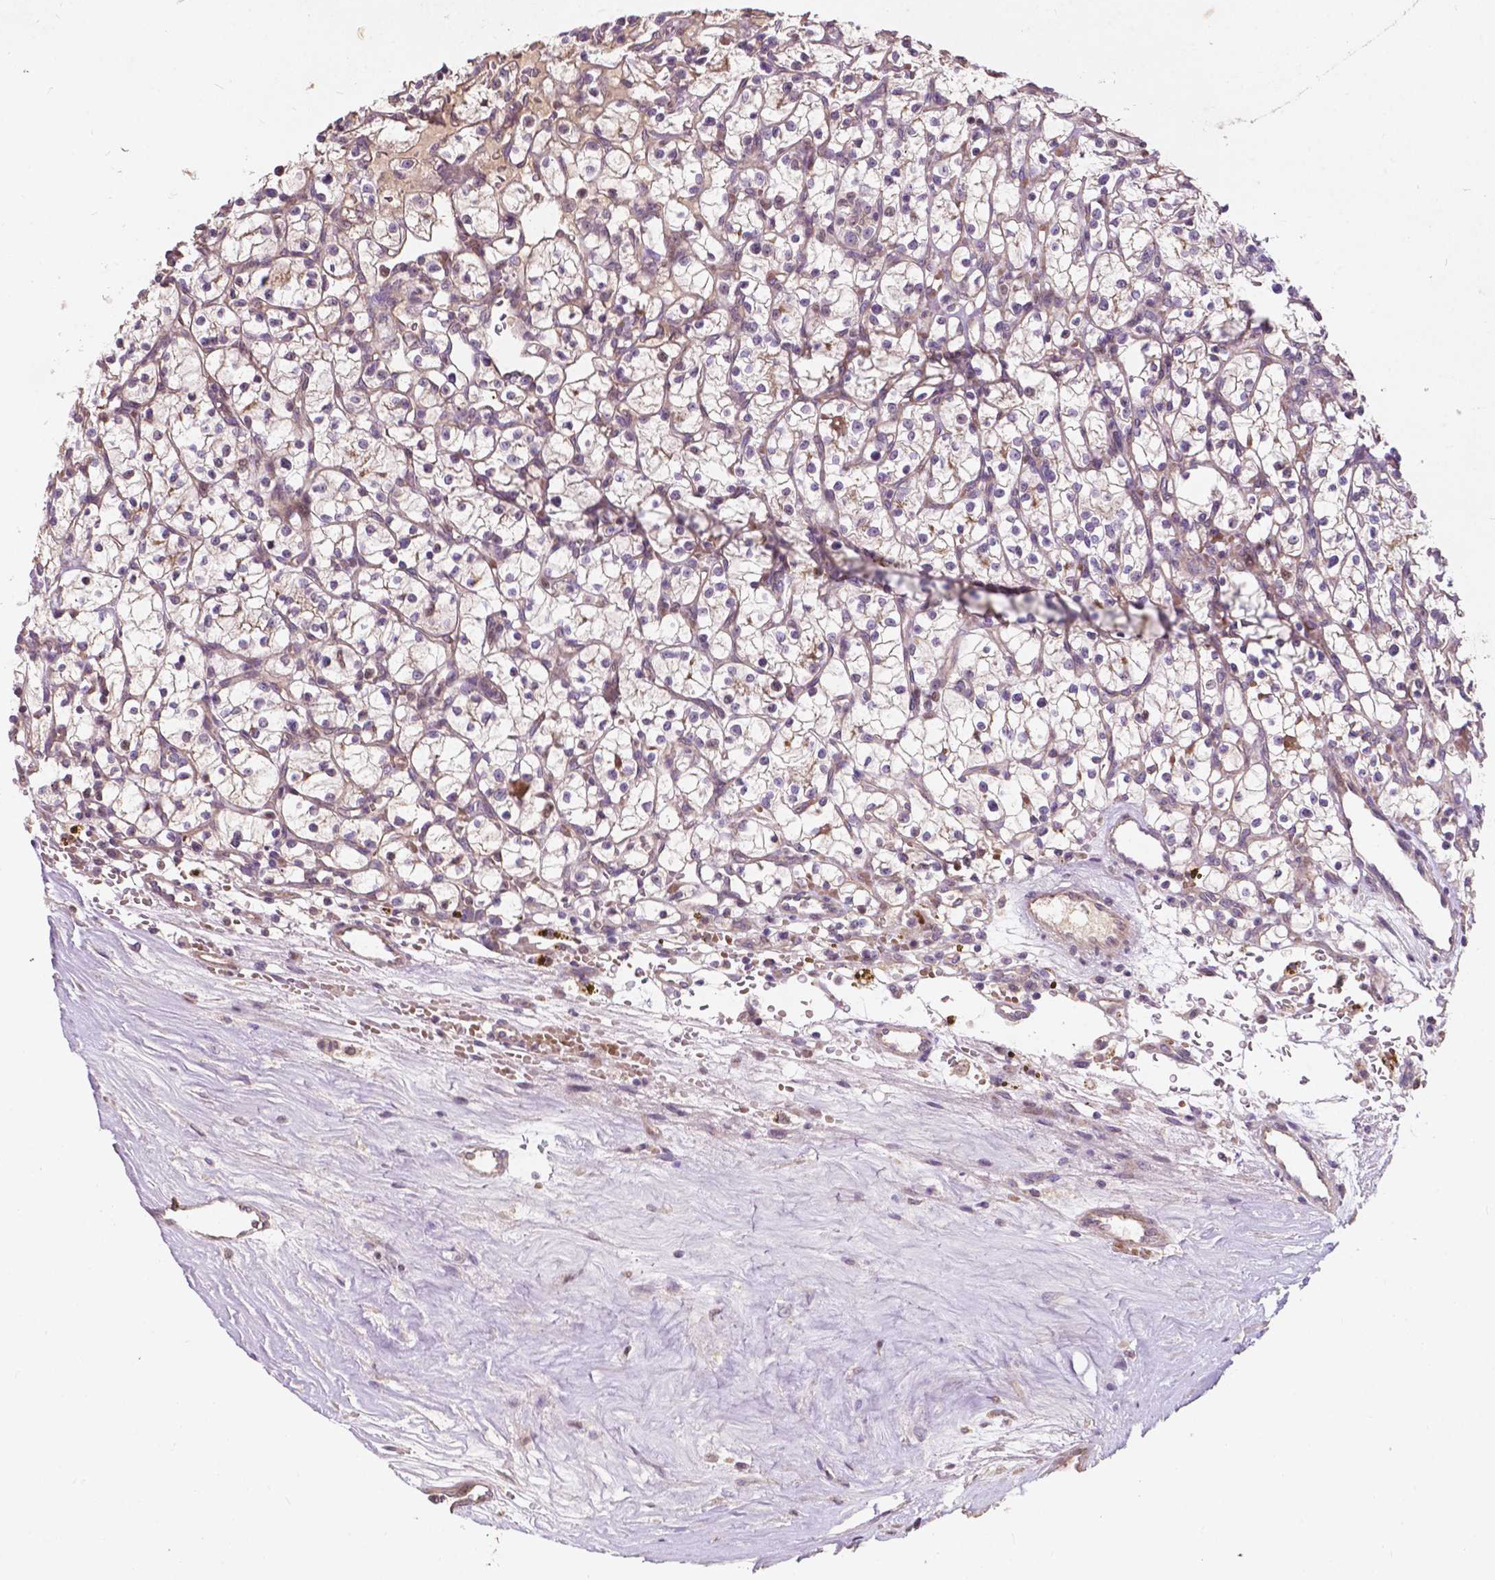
{"staining": {"intensity": "weak", "quantity": "25%-75%", "location": "cytoplasmic/membranous"}, "tissue": "renal cancer", "cell_type": "Tumor cells", "image_type": "cancer", "snomed": [{"axis": "morphology", "description": "Adenocarcinoma, NOS"}, {"axis": "topography", "description": "Kidney"}], "caption": "Renal cancer (adenocarcinoma) stained with immunohistochemistry (IHC) displays weak cytoplasmic/membranous positivity in approximately 25%-75% of tumor cells.", "gene": "DUSP16", "patient": {"sex": "female", "age": 64}}